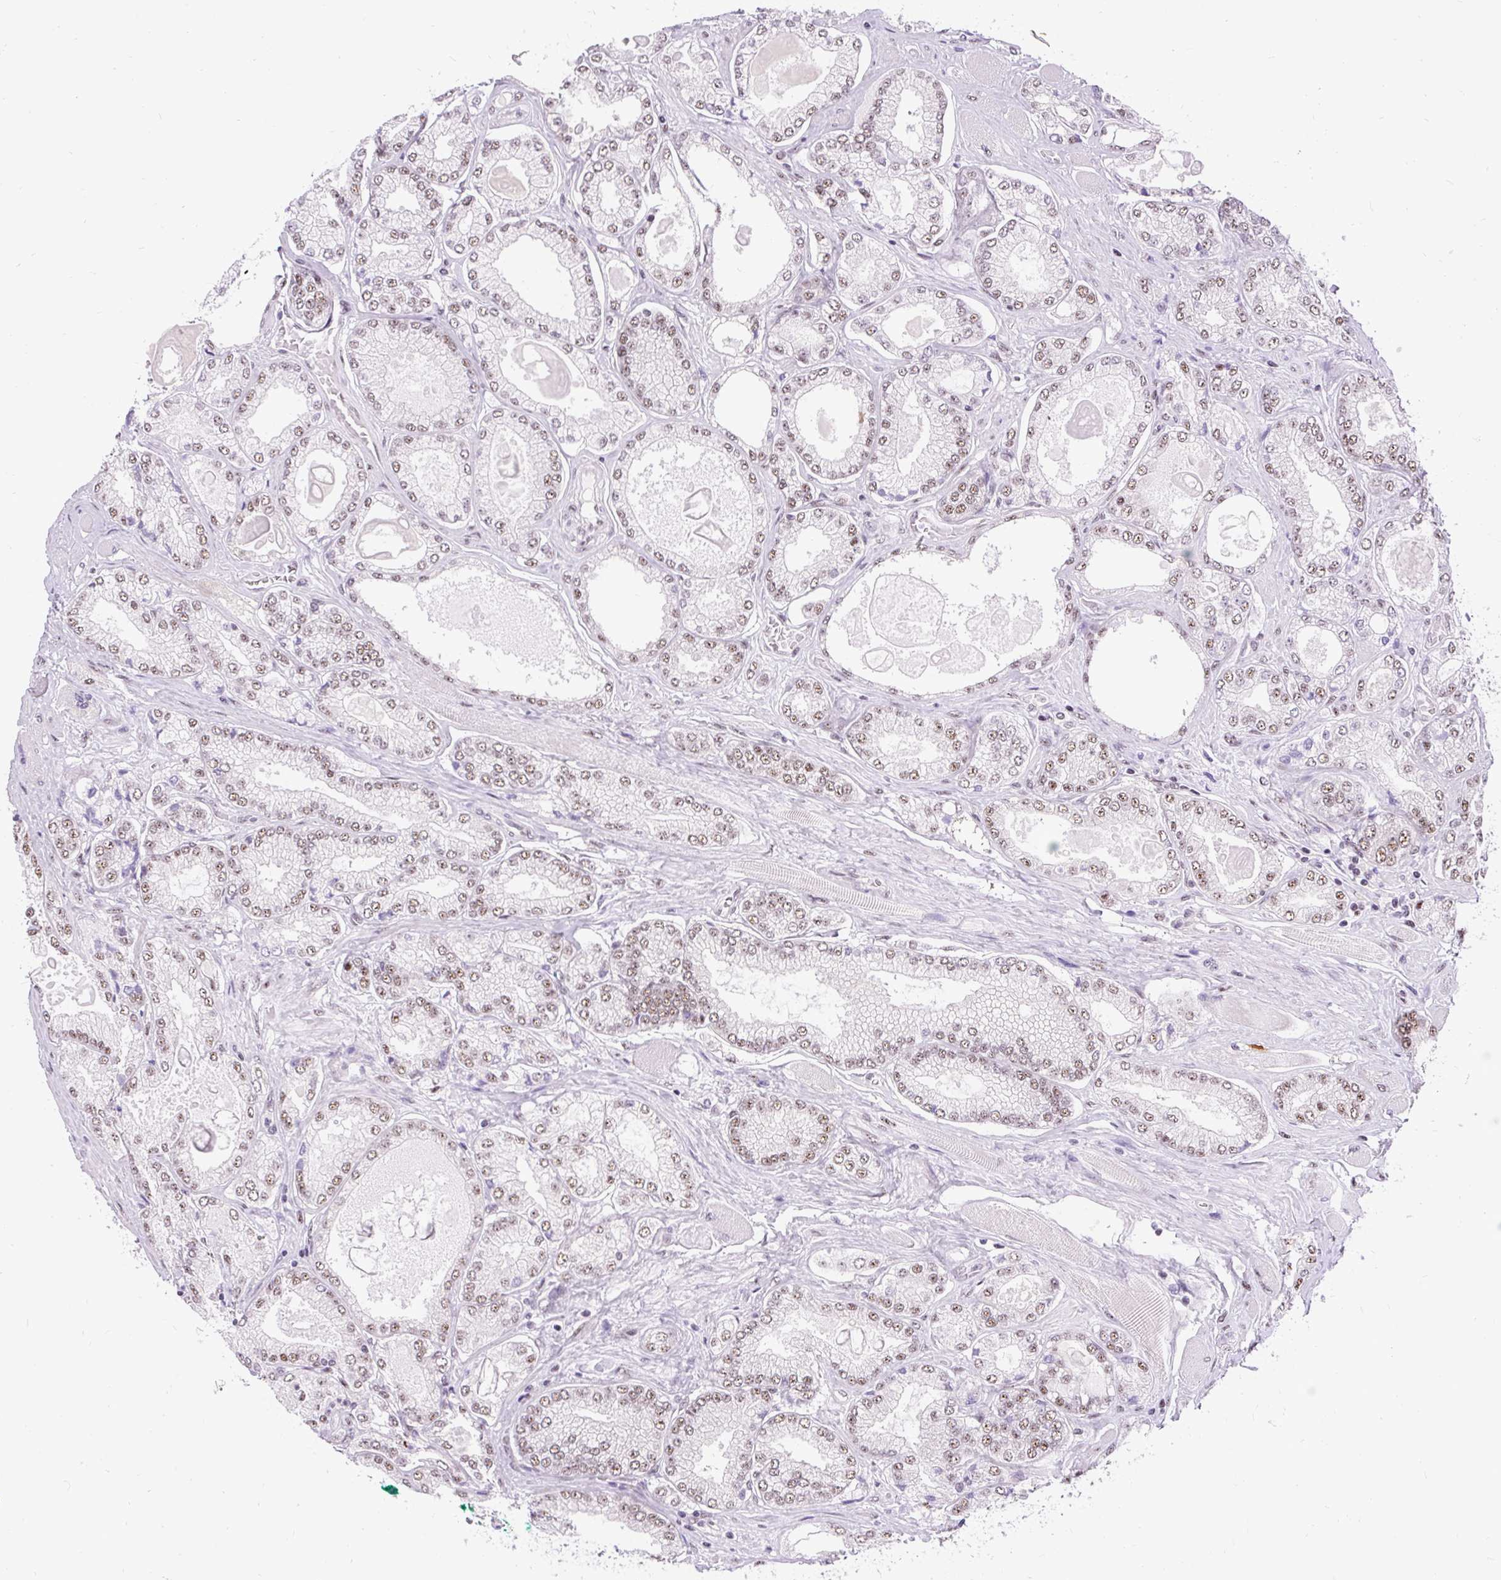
{"staining": {"intensity": "moderate", "quantity": ">75%", "location": "nuclear"}, "tissue": "prostate cancer", "cell_type": "Tumor cells", "image_type": "cancer", "snomed": [{"axis": "morphology", "description": "Adenocarcinoma, High grade"}, {"axis": "topography", "description": "Prostate"}], "caption": "A photomicrograph showing moderate nuclear expression in about >75% of tumor cells in prostate cancer, as visualized by brown immunohistochemical staining.", "gene": "SMC5", "patient": {"sex": "male", "age": 68}}